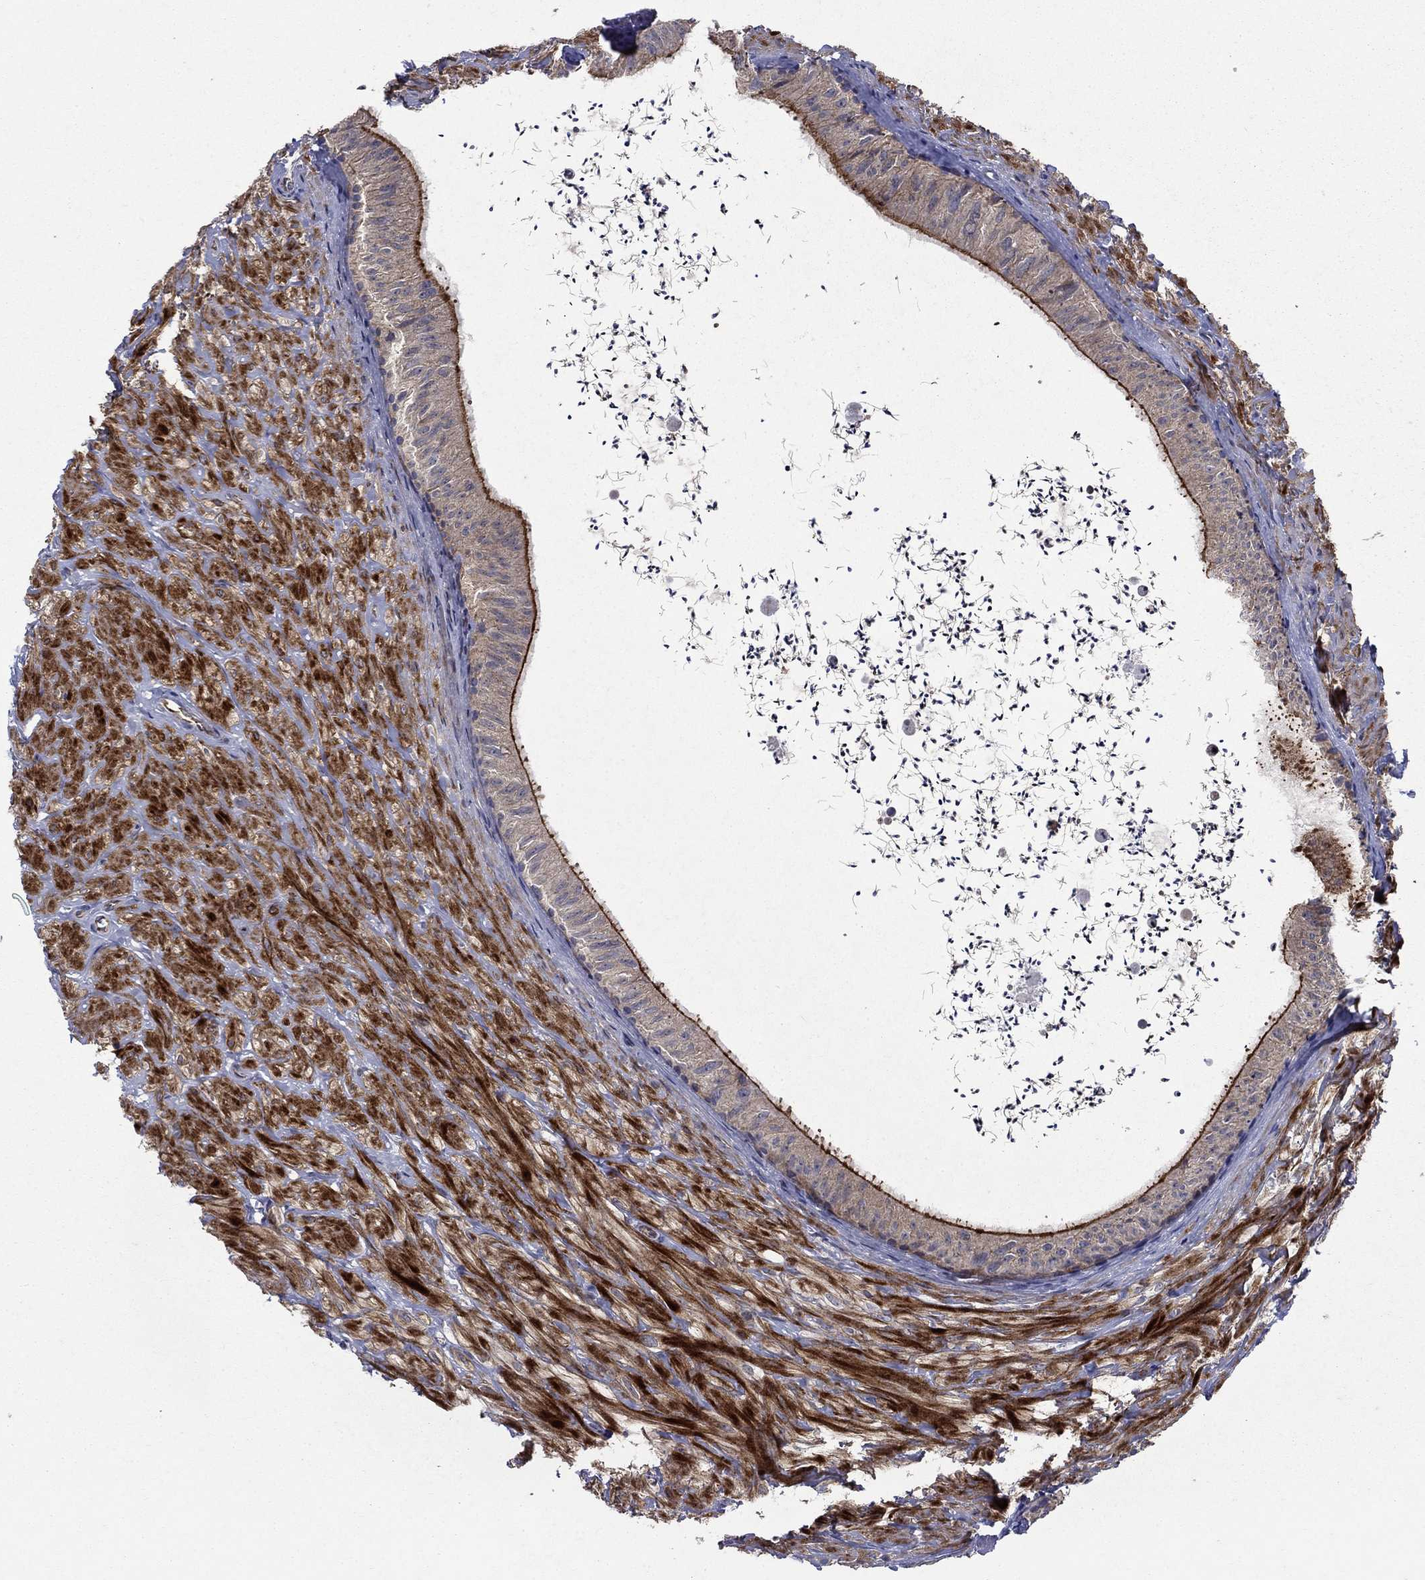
{"staining": {"intensity": "strong", "quantity": "25%-75%", "location": "cytoplasmic/membranous"}, "tissue": "epididymis", "cell_type": "Glandular cells", "image_type": "normal", "snomed": [{"axis": "morphology", "description": "Normal tissue, NOS"}, {"axis": "topography", "description": "Epididymis"}], "caption": "Epididymis was stained to show a protein in brown. There is high levels of strong cytoplasmic/membranous staining in approximately 25%-75% of glandular cells. The staining was performed using DAB (3,3'-diaminobenzidine), with brown indicating positive protein expression. Nuclei are stained blue with hematoxylin.", "gene": "SLC7A1", "patient": {"sex": "male", "age": 32}}